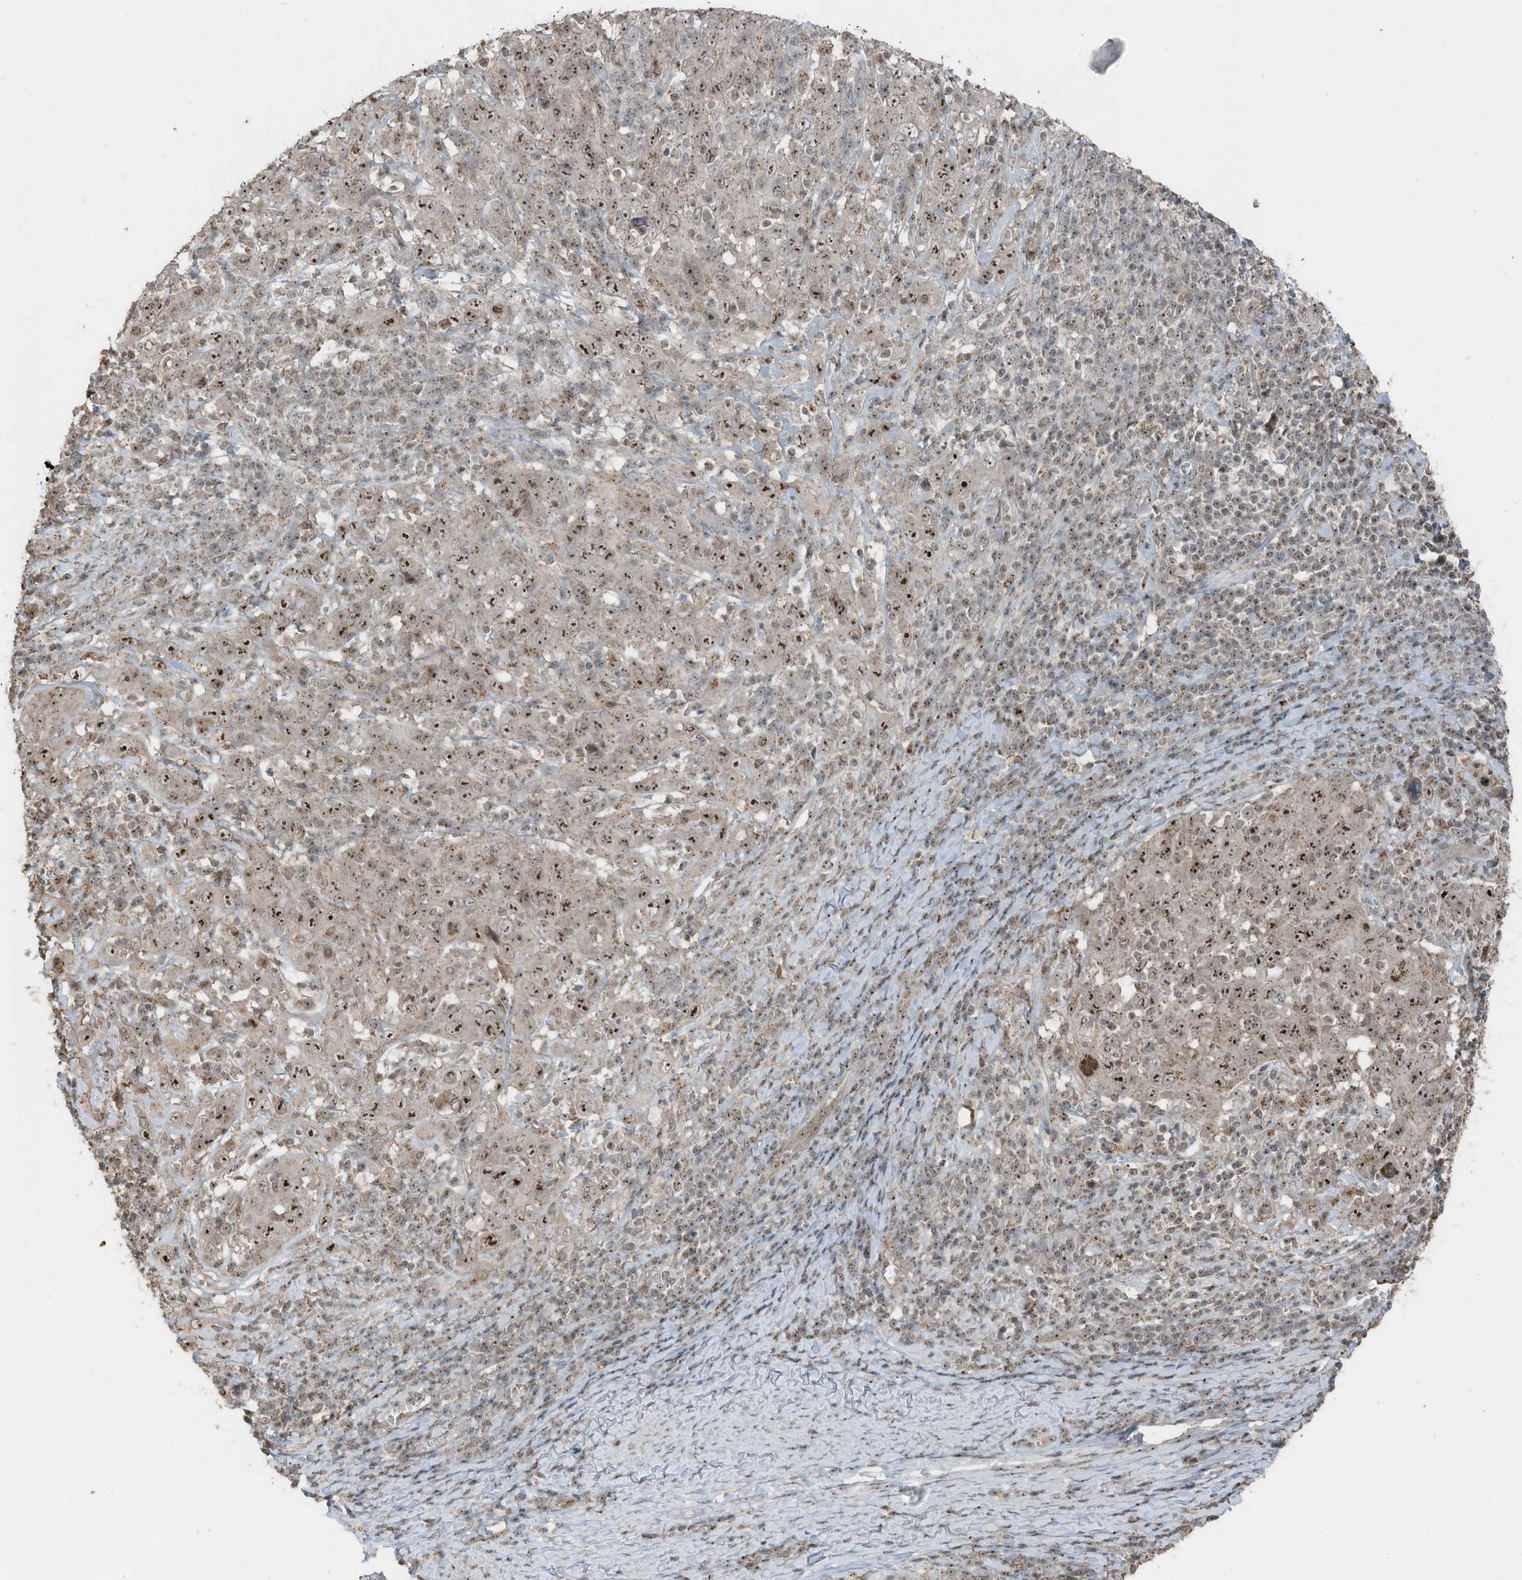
{"staining": {"intensity": "moderate", "quantity": ">75%", "location": "nuclear"}, "tissue": "cervical cancer", "cell_type": "Tumor cells", "image_type": "cancer", "snomed": [{"axis": "morphology", "description": "Squamous cell carcinoma, NOS"}, {"axis": "topography", "description": "Cervix"}], "caption": "IHC of cervical cancer (squamous cell carcinoma) exhibits medium levels of moderate nuclear expression in about >75% of tumor cells. Using DAB (brown) and hematoxylin (blue) stains, captured at high magnification using brightfield microscopy.", "gene": "UTP3", "patient": {"sex": "female", "age": 46}}